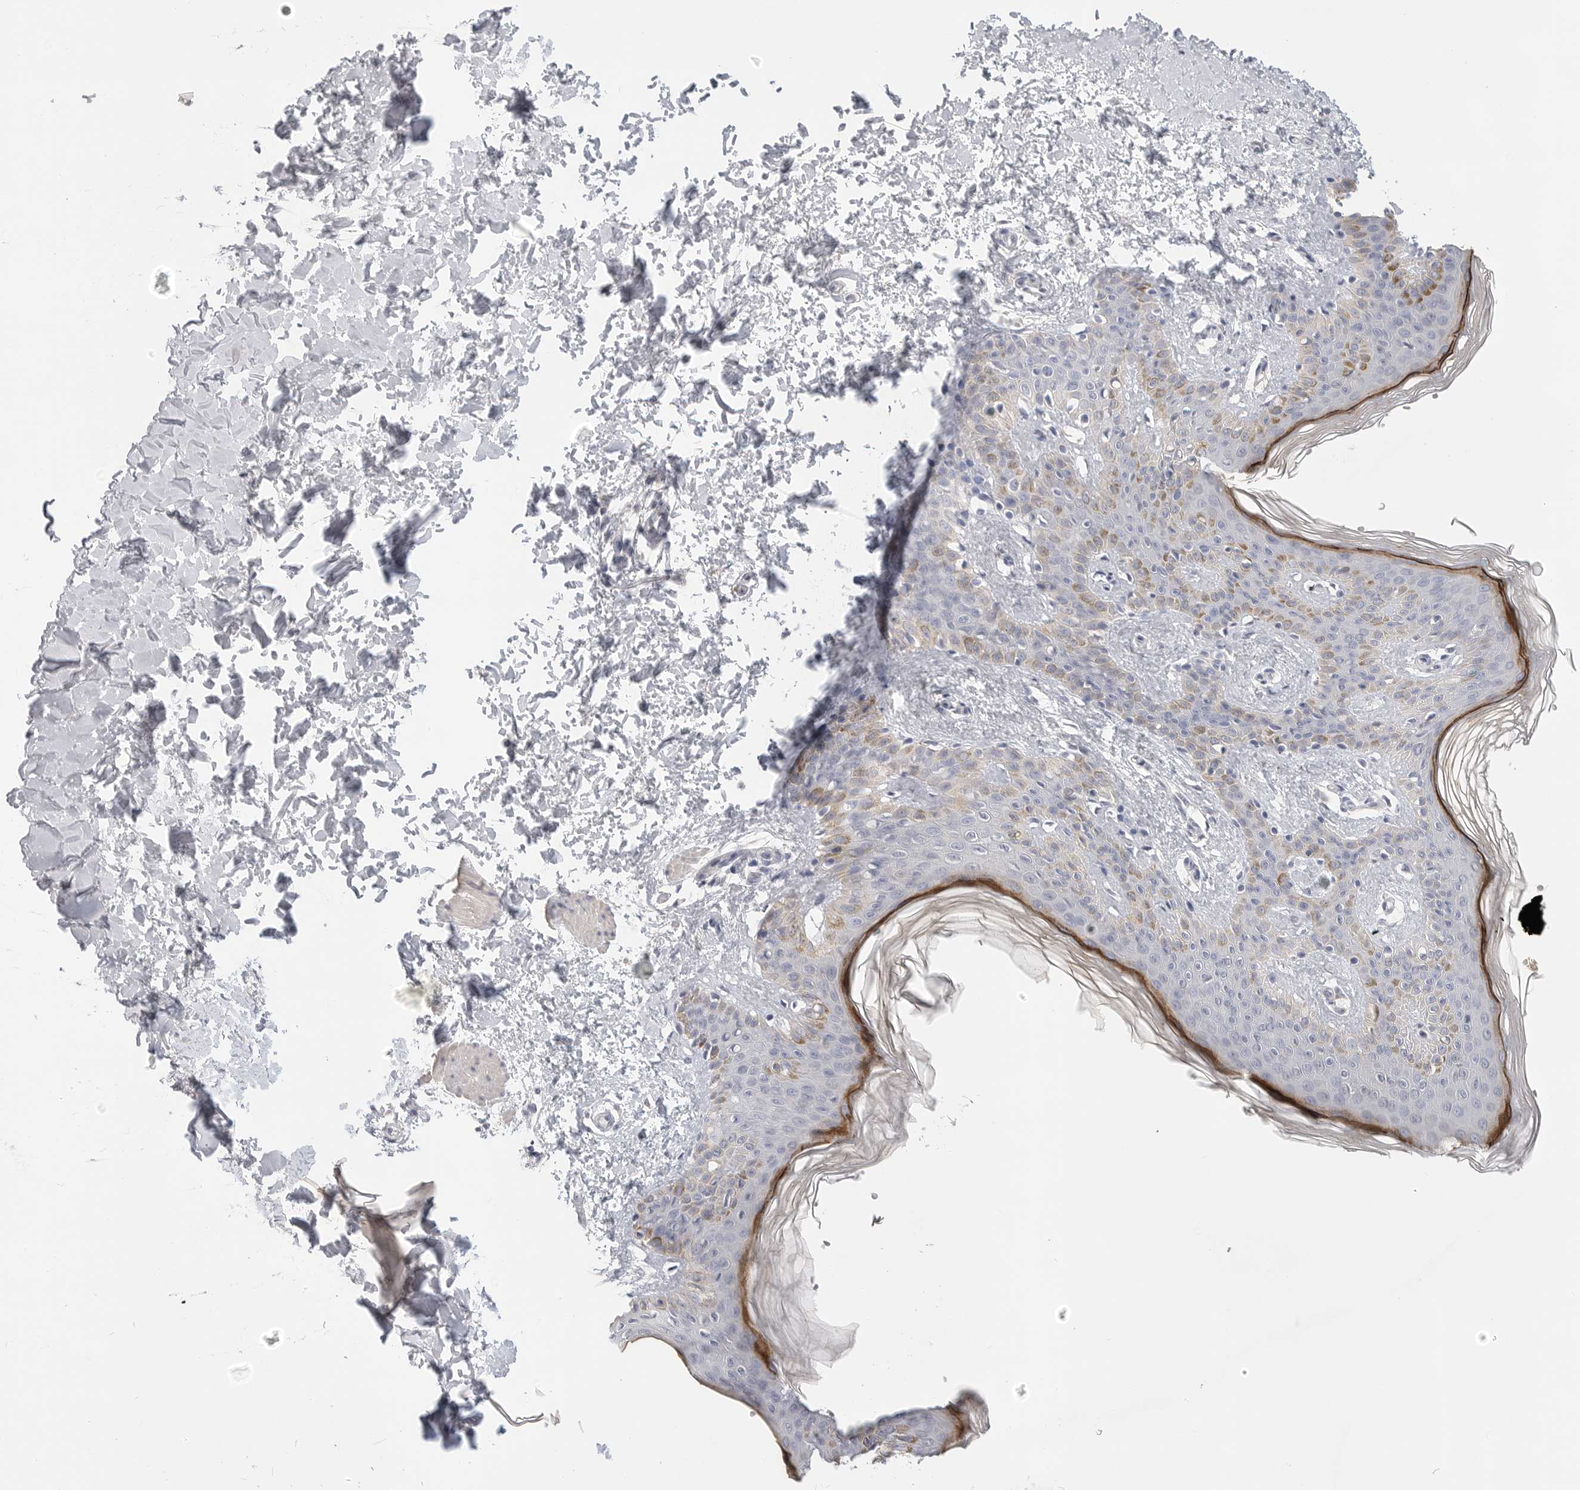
{"staining": {"intensity": "negative", "quantity": "none", "location": "none"}, "tissue": "skin", "cell_type": "Fibroblasts", "image_type": "normal", "snomed": [{"axis": "morphology", "description": "Normal tissue, NOS"}, {"axis": "morphology", "description": "Neoplasm, benign, NOS"}, {"axis": "topography", "description": "Skin"}, {"axis": "topography", "description": "Soft tissue"}], "caption": "Immunohistochemistry (IHC) photomicrograph of normal skin: human skin stained with DAB (3,3'-diaminobenzidine) demonstrates no significant protein expression in fibroblasts.", "gene": "FBN2", "patient": {"sex": "male", "age": 26}}